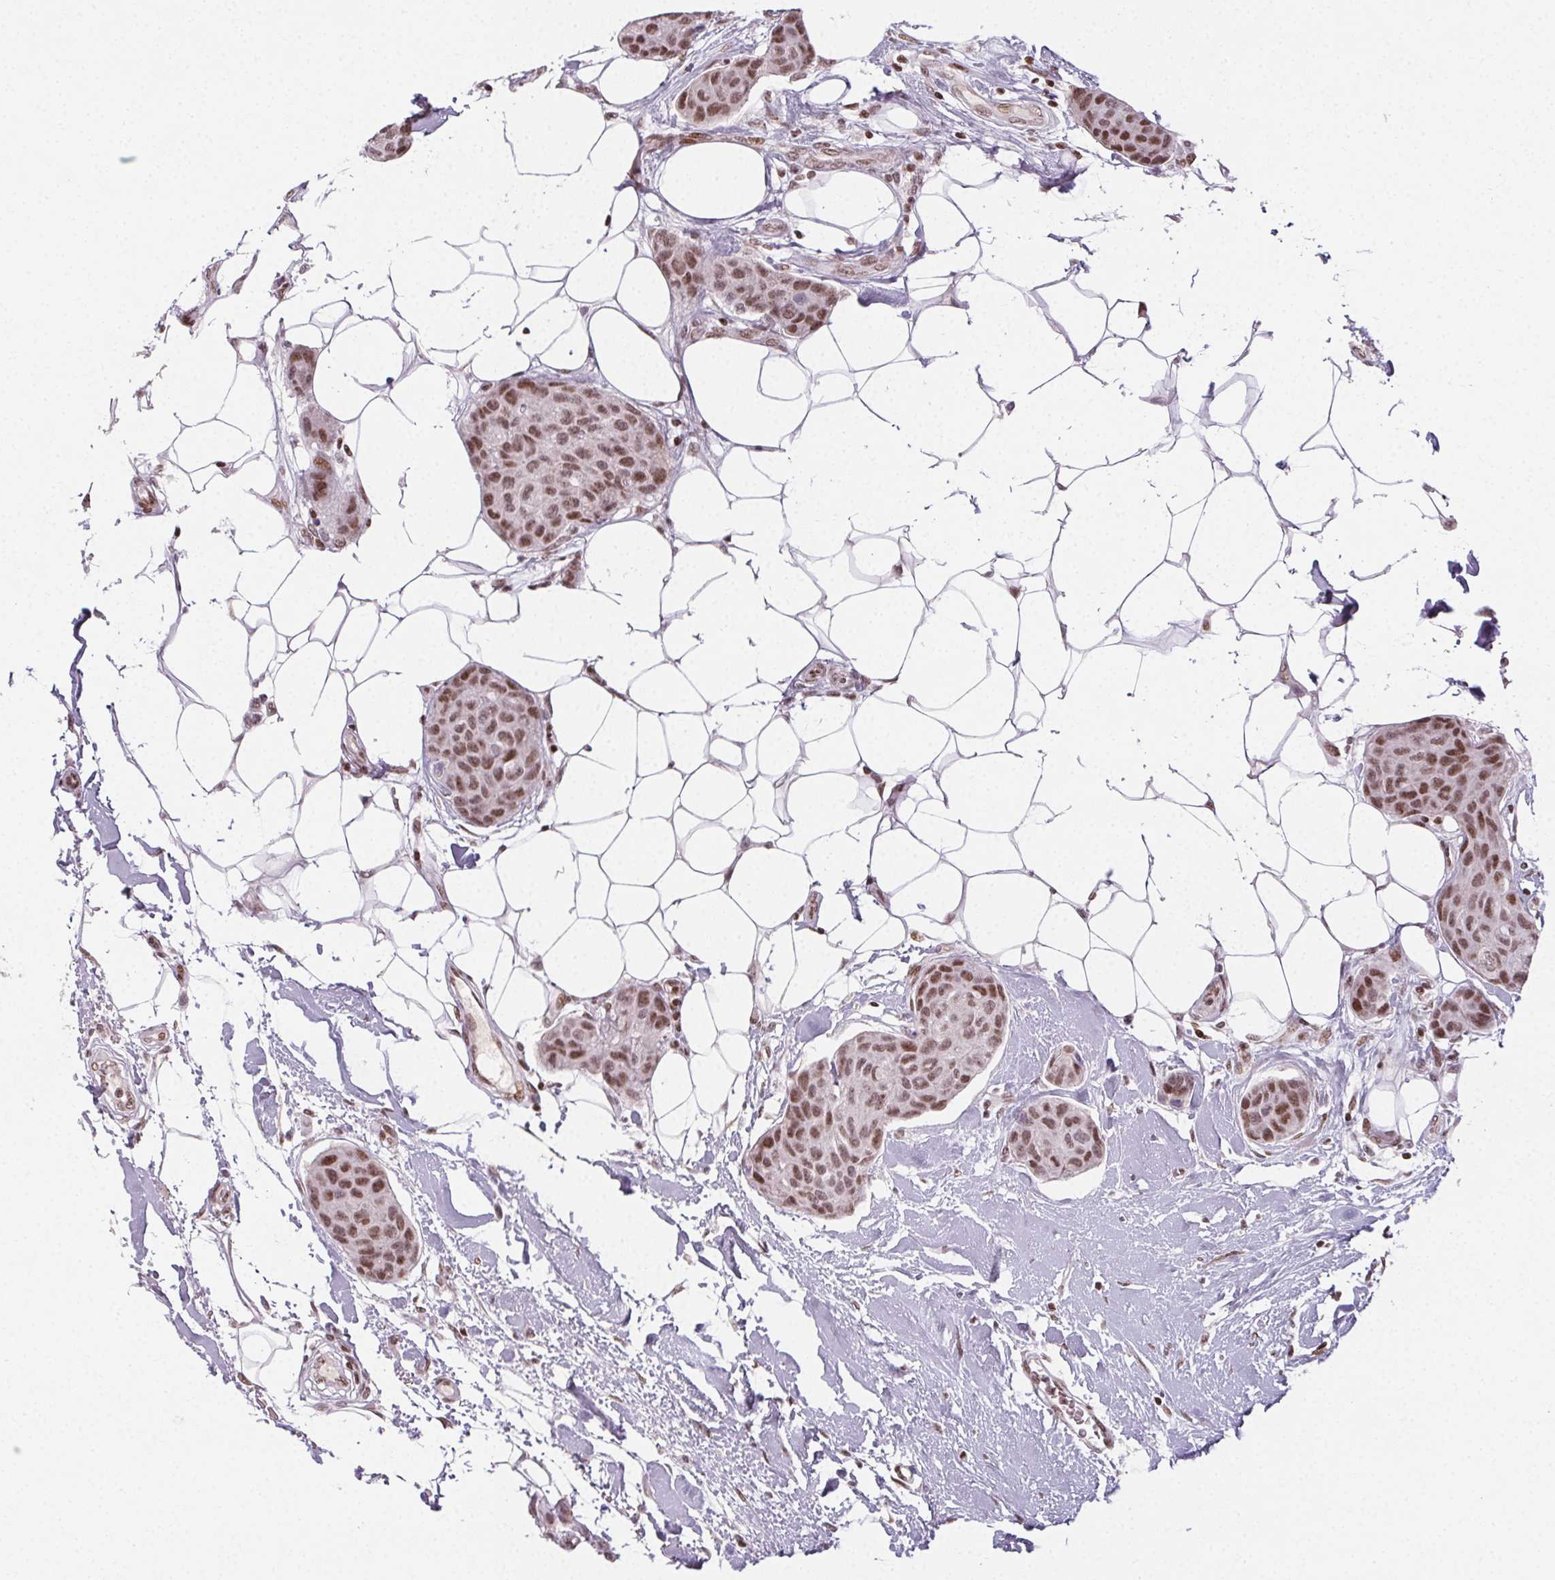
{"staining": {"intensity": "moderate", "quantity": ">75%", "location": "nuclear"}, "tissue": "breast cancer", "cell_type": "Tumor cells", "image_type": "cancer", "snomed": [{"axis": "morphology", "description": "Duct carcinoma"}, {"axis": "topography", "description": "Breast"}, {"axis": "topography", "description": "Lymph node"}], "caption": "Breast cancer (infiltrating ductal carcinoma) stained with DAB immunohistochemistry (IHC) exhibits medium levels of moderate nuclear expression in about >75% of tumor cells.", "gene": "KMT2A", "patient": {"sex": "female", "age": 80}}